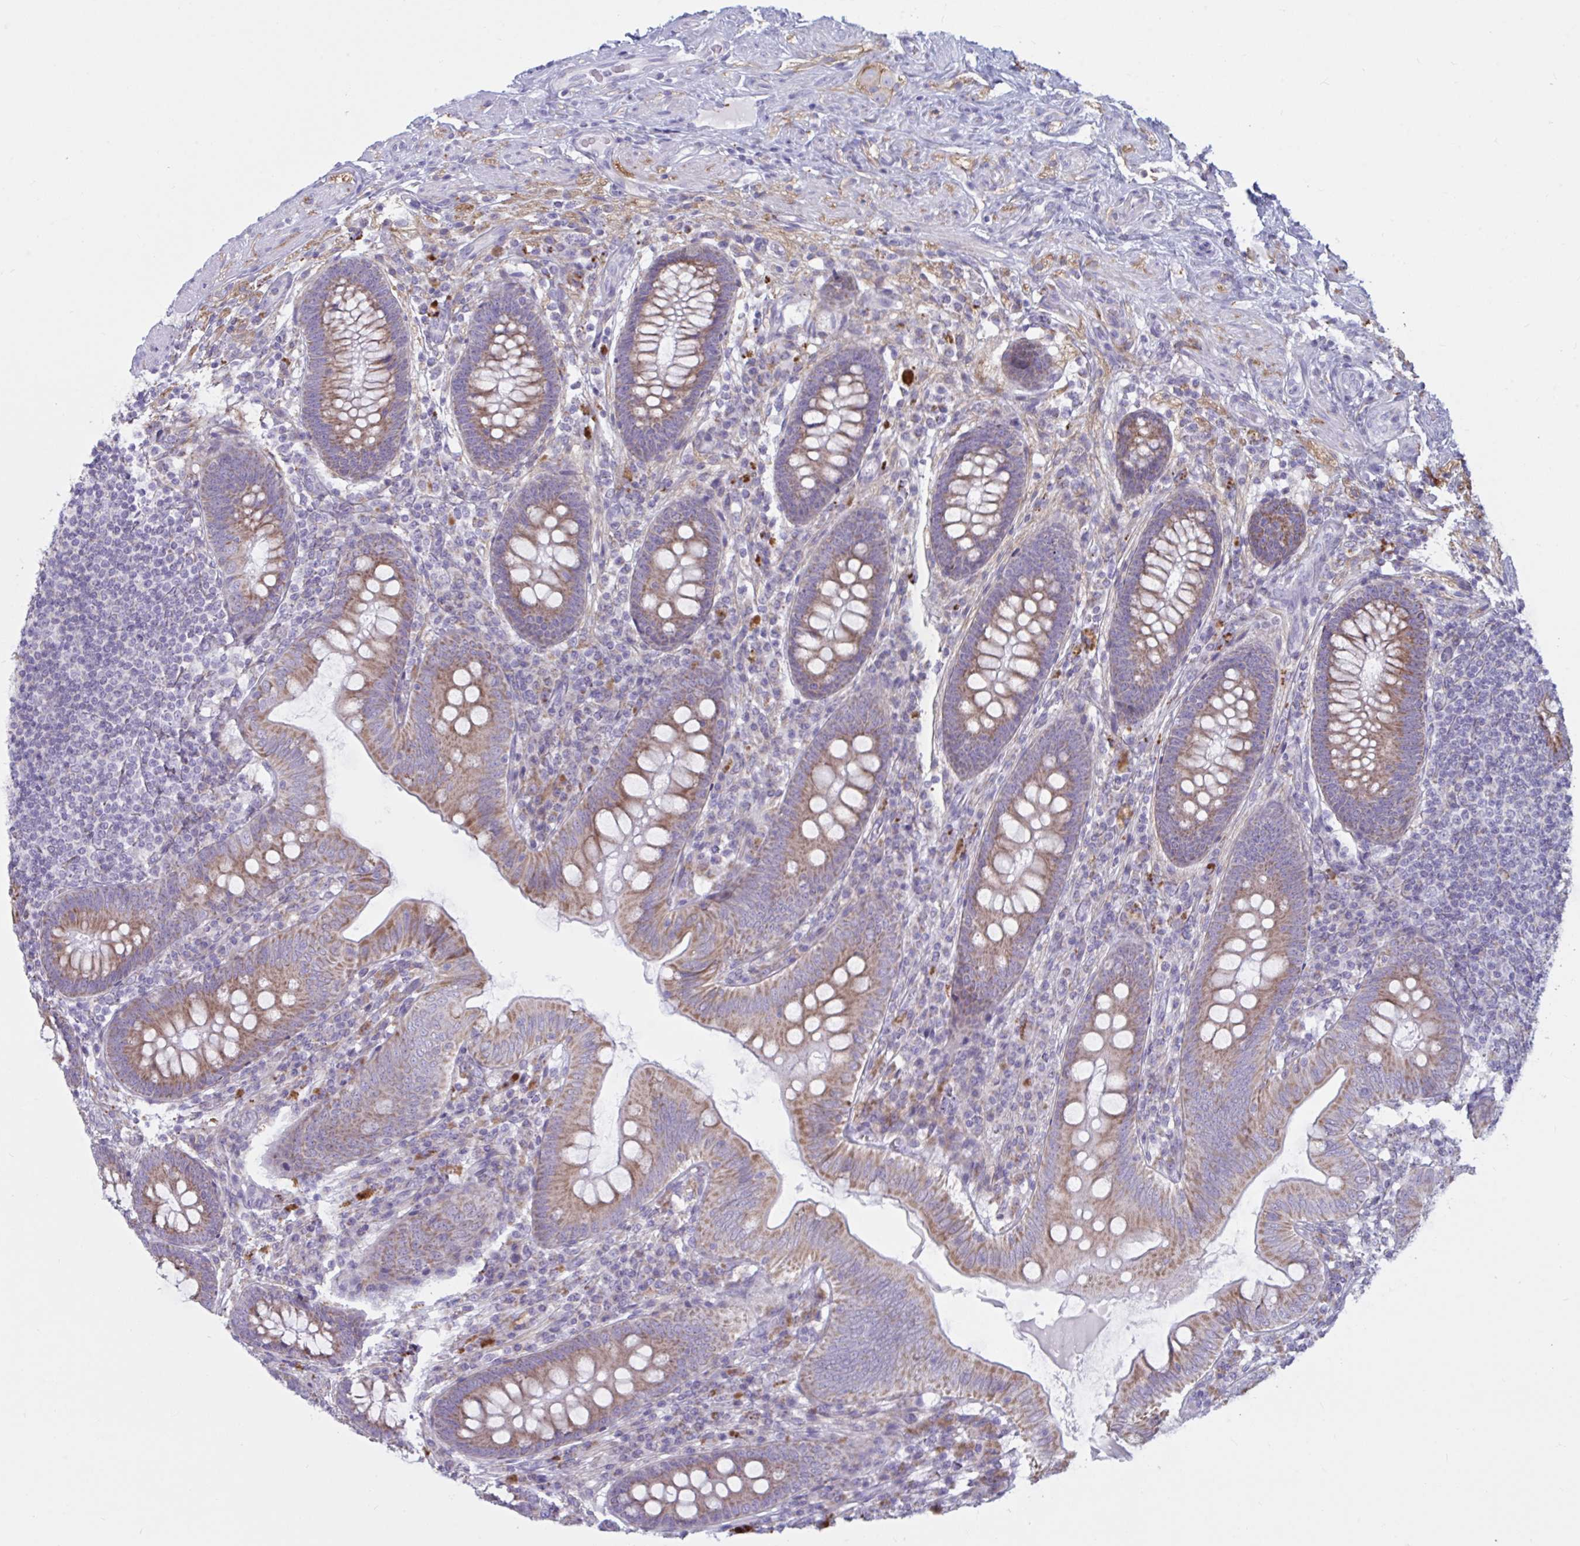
{"staining": {"intensity": "moderate", "quantity": ">75%", "location": "cytoplasmic/membranous"}, "tissue": "appendix", "cell_type": "Glandular cells", "image_type": "normal", "snomed": [{"axis": "morphology", "description": "Normal tissue, NOS"}, {"axis": "topography", "description": "Appendix"}], "caption": "Immunohistochemical staining of unremarkable appendix displays moderate cytoplasmic/membranous protein staining in approximately >75% of glandular cells. The staining was performed using DAB (3,3'-diaminobenzidine), with brown indicating positive protein expression. Nuclei are stained blue with hematoxylin.", "gene": "ATG9A", "patient": {"sex": "male", "age": 71}}